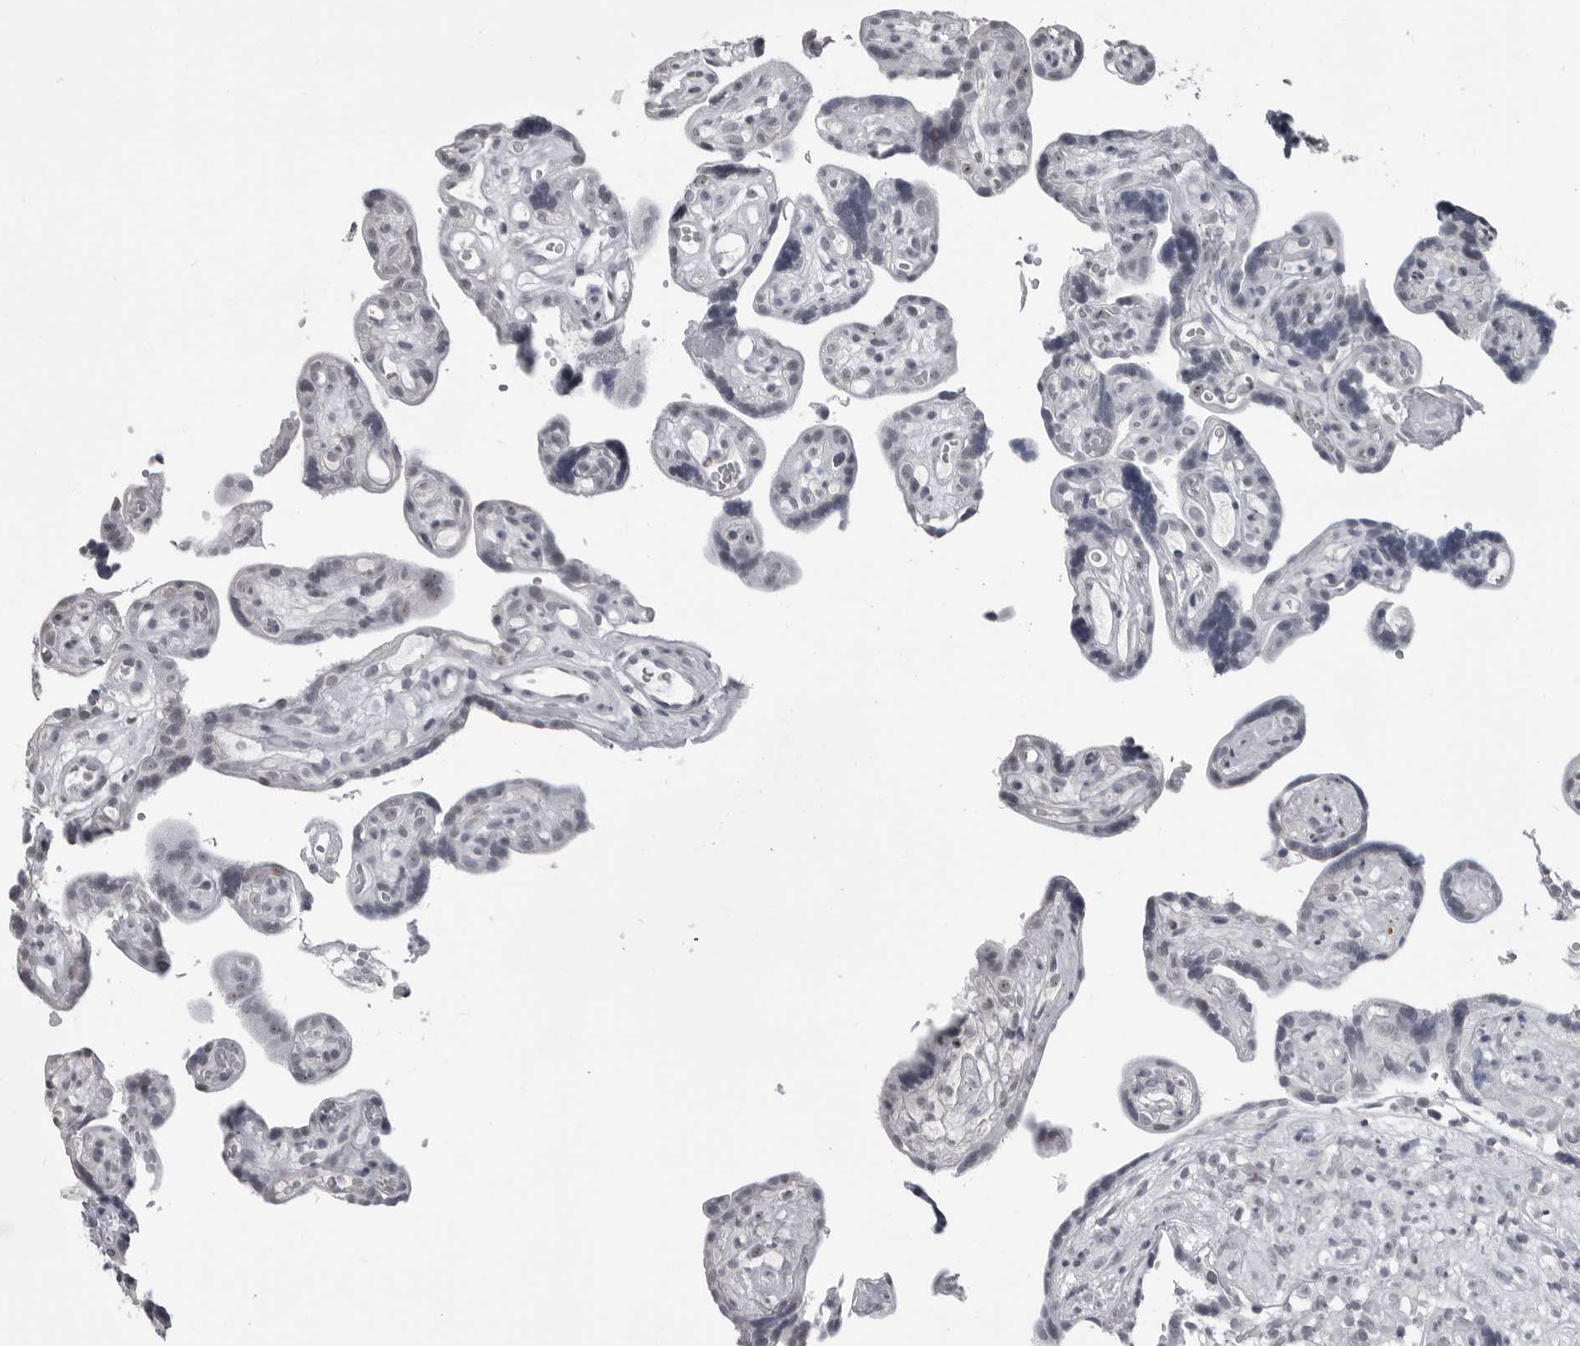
{"staining": {"intensity": "moderate", "quantity": ">75%", "location": "nuclear"}, "tissue": "placenta", "cell_type": "Decidual cells", "image_type": "normal", "snomed": [{"axis": "morphology", "description": "Normal tissue, NOS"}, {"axis": "topography", "description": "Placenta"}], "caption": "Immunohistochemistry of benign human placenta displays medium levels of moderate nuclear positivity in about >75% of decidual cells. Nuclei are stained in blue.", "gene": "DDX54", "patient": {"sex": "female", "age": 30}}